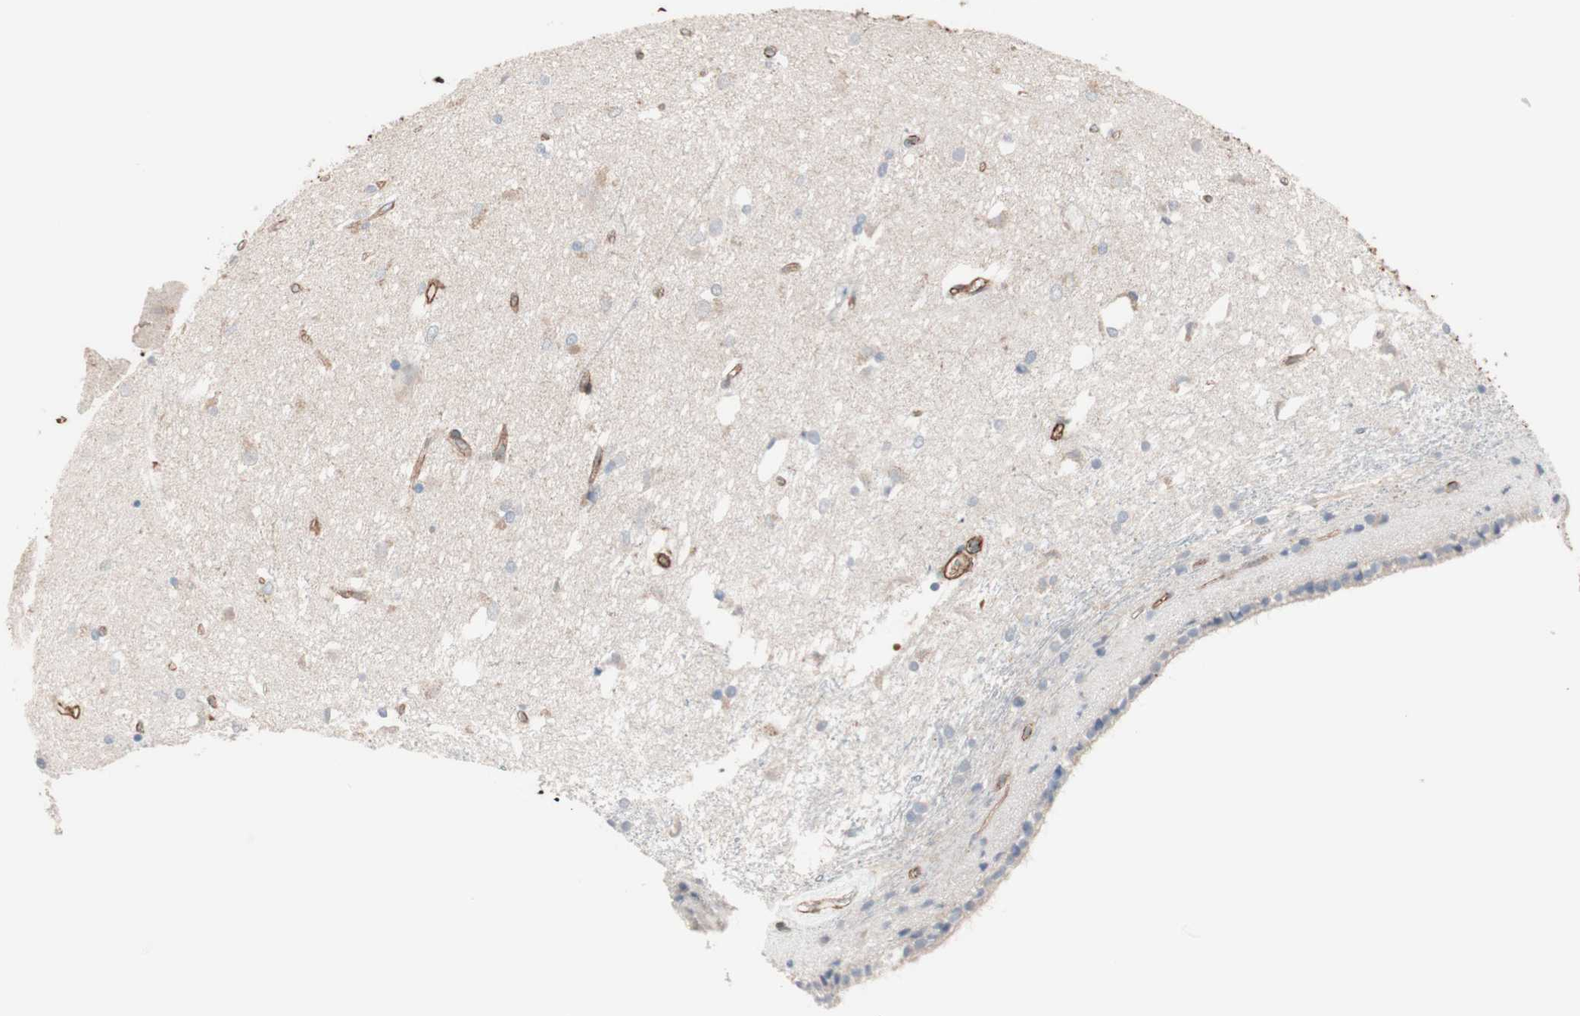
{"staining": {"intensity": "weak", "quantity": "<25%", "location": "cytoplasmic/membranous"}, "tissue": "caudate", "cell_type": "Glial cells", "image_type": "normal", "snomed": [{"axis": "morphology", "description": "Normal tissue, NOS"}, {"axis": "topography", "description": "Lateral ventricle wall"}], "caption": "This is a micrograph of immunohistochemistry (IHC) staining of unremarkable caudate, which shows no staining in glial cells.", "gene": "ALG5", "patient": {"sex": "female", "age": 19}}